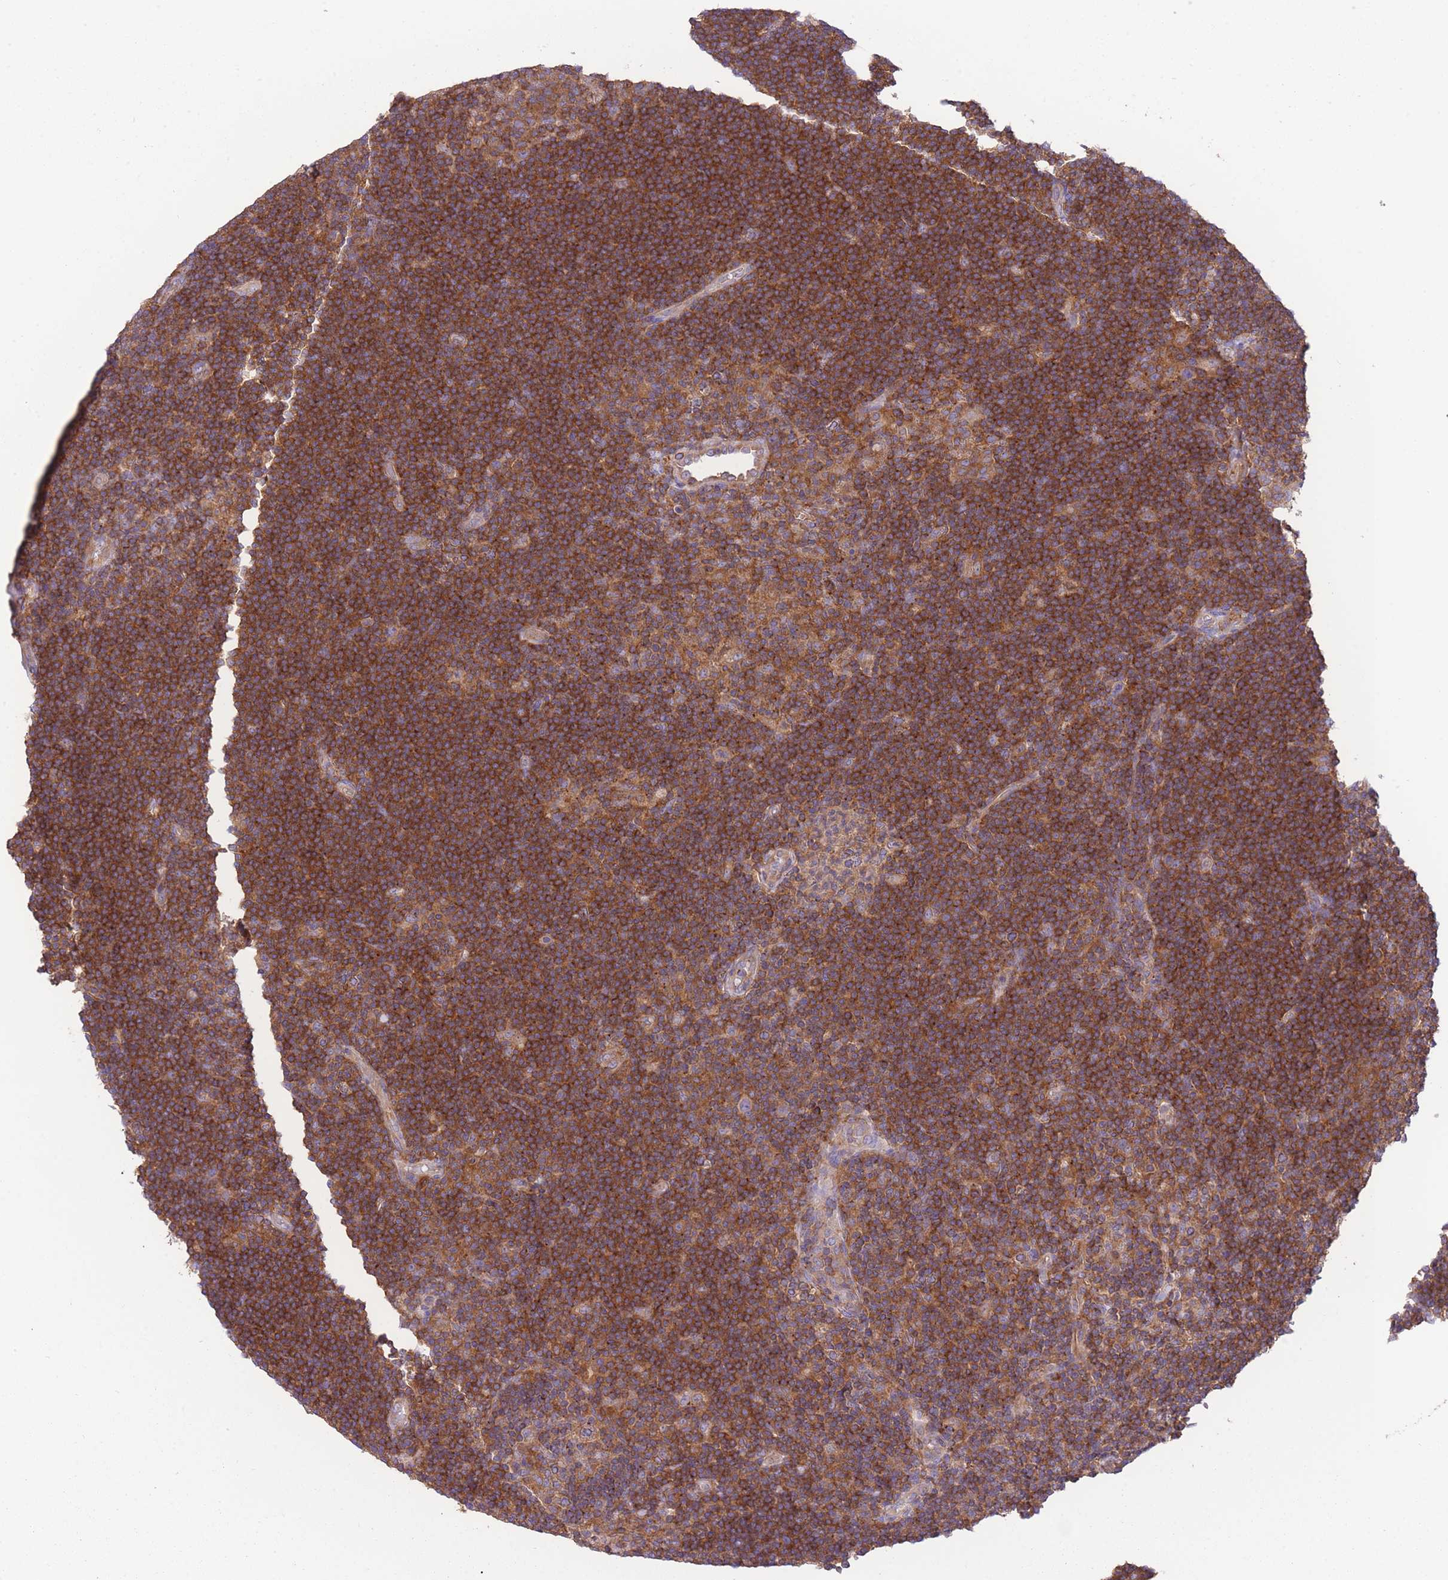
{"staining": {"intensity": "weak", "quantity": ">75%", "location": "cytoplasmic/membranous"}, "tissue": "lymphoma", "cell_type": "Tumor cells", "image_type": "cancer", "snomed": [{"axis": "morphology", "description": "Hodgkin's disease, NOS"}, {"axis": "topography", "description": "Lymph node"}], "caption": "Human Hodgkin's disease stained for a protein (brown) displays weak cytoplasmic/membranous positive expression in about >75% of tumor cells.", "gene": "PRKAR1A", "patient": {"sex": "female", "age": 57}}